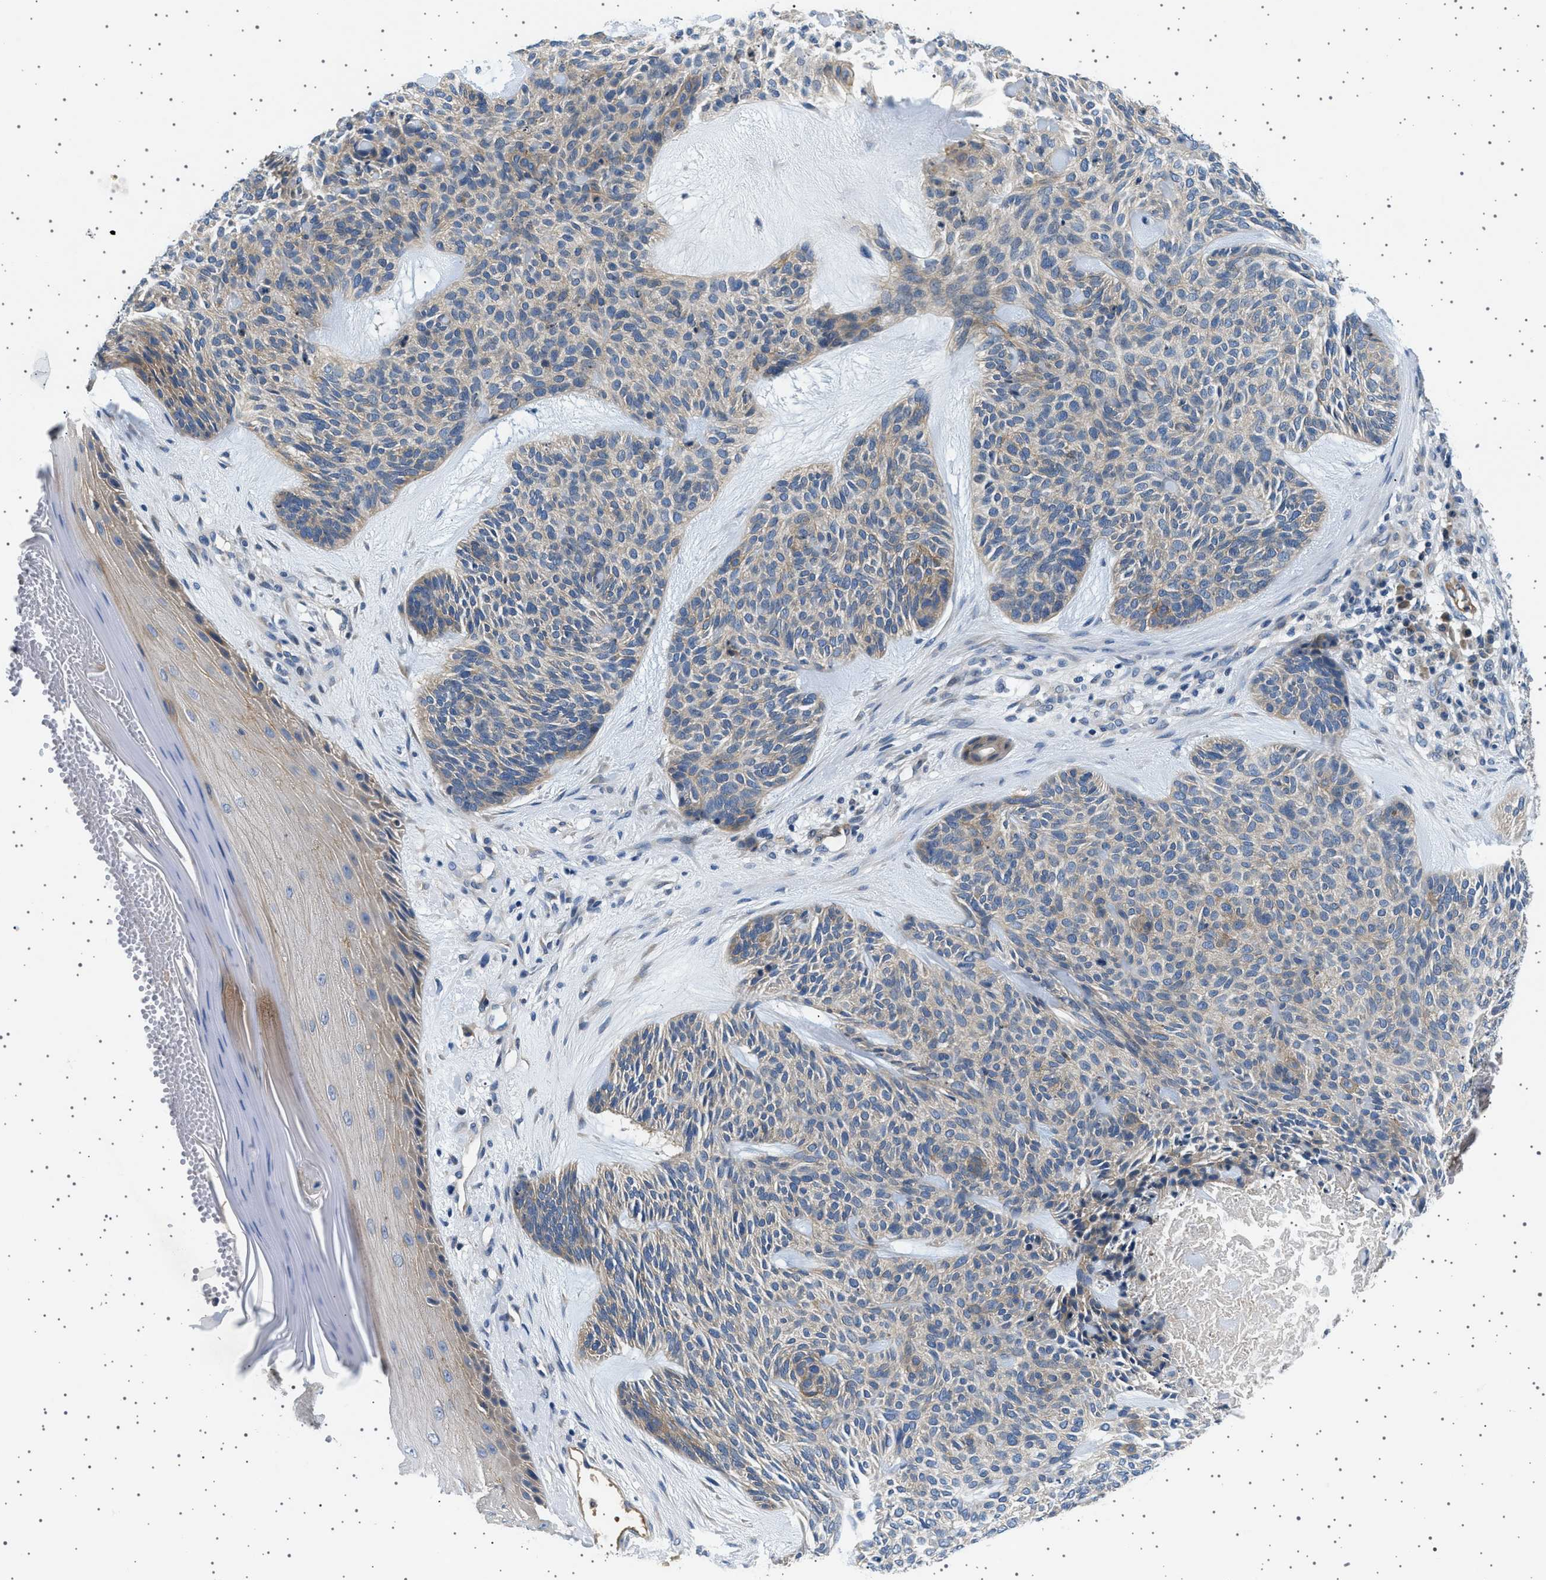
{"staining": {"intensity": "weak", "quantity": "25%-75%", "location": "cytoplasmic/membranous"}, "tissue": "skin cancer", "cell_type": "Tumor cells", "image_type": "cancer", "snomed": [{"axis": "morphology", "description": "Basal cell carcinoma"}, {"axis": "topography", "description": "Skin"}], "caption": "Skin basal cell carcinoma was stained to show a protein in brown. There is low levels of weak cytoplasmic/membranous positivity in about 25%-75% of tumor cells.", "gene": "PLPP6", "patient": {"sex": "male", "age": 55}}